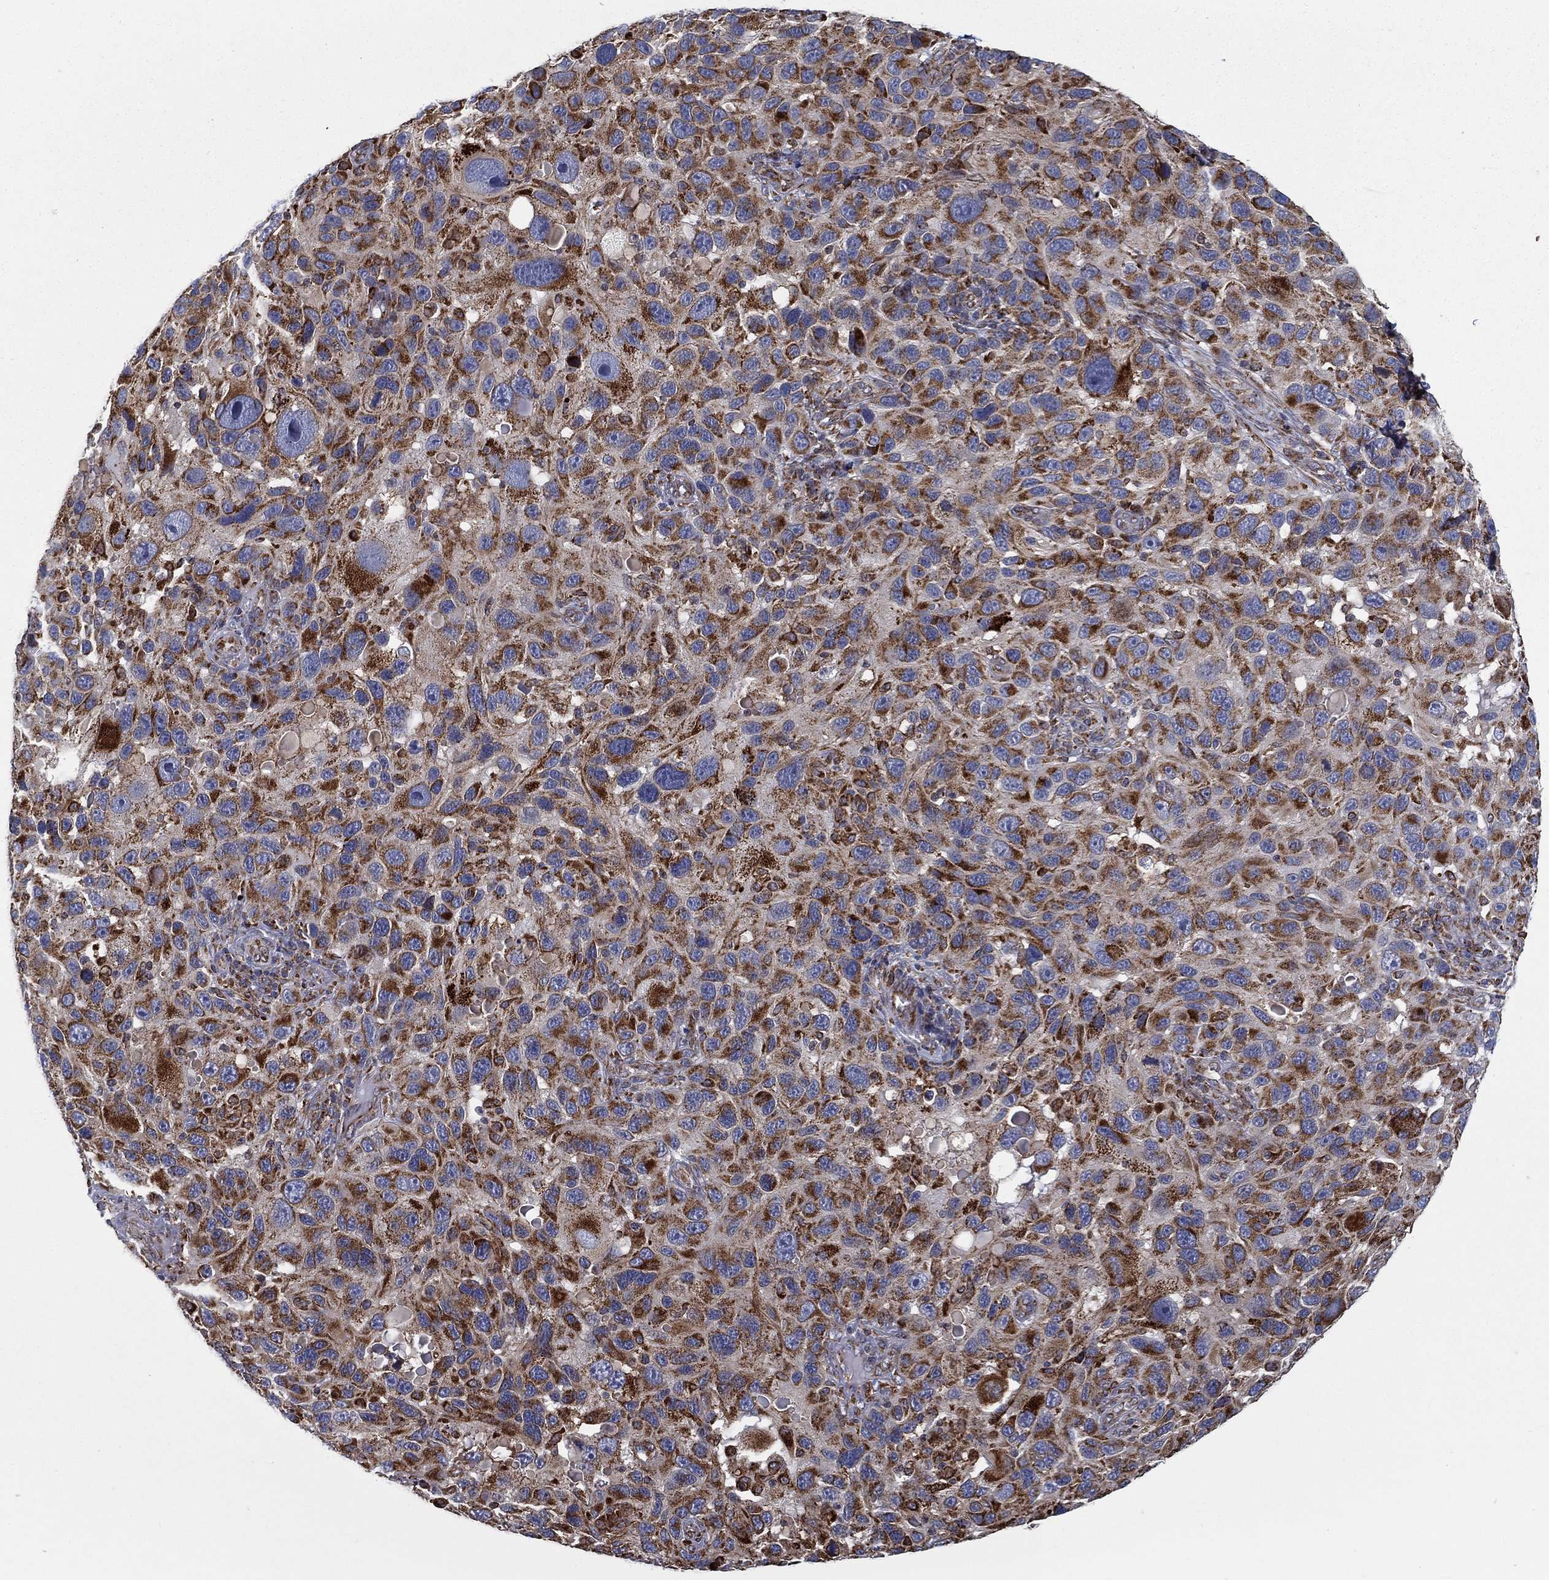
{"staining": {"intensity": "strong", "quantity": ">75%", "location": "cytoplasmic/membranous"}, "tissue": "melanoma", "cell_type": "Tumor cells", "image_type": "cancer", "snomed": [{"axis": "morphology", "description": "Malignant melanoma, NOS"}, {"axis": "topography", "description": "Skin"}], "caption": "A micrograph of malignant melanoma stained for a protein exhibits strong cytoplasmic/membranous brown staining in tumor cells. Nuclei are stained in blue.", "gene": "MT-CYB", "patient": {"sex": "male", "age": 53}}